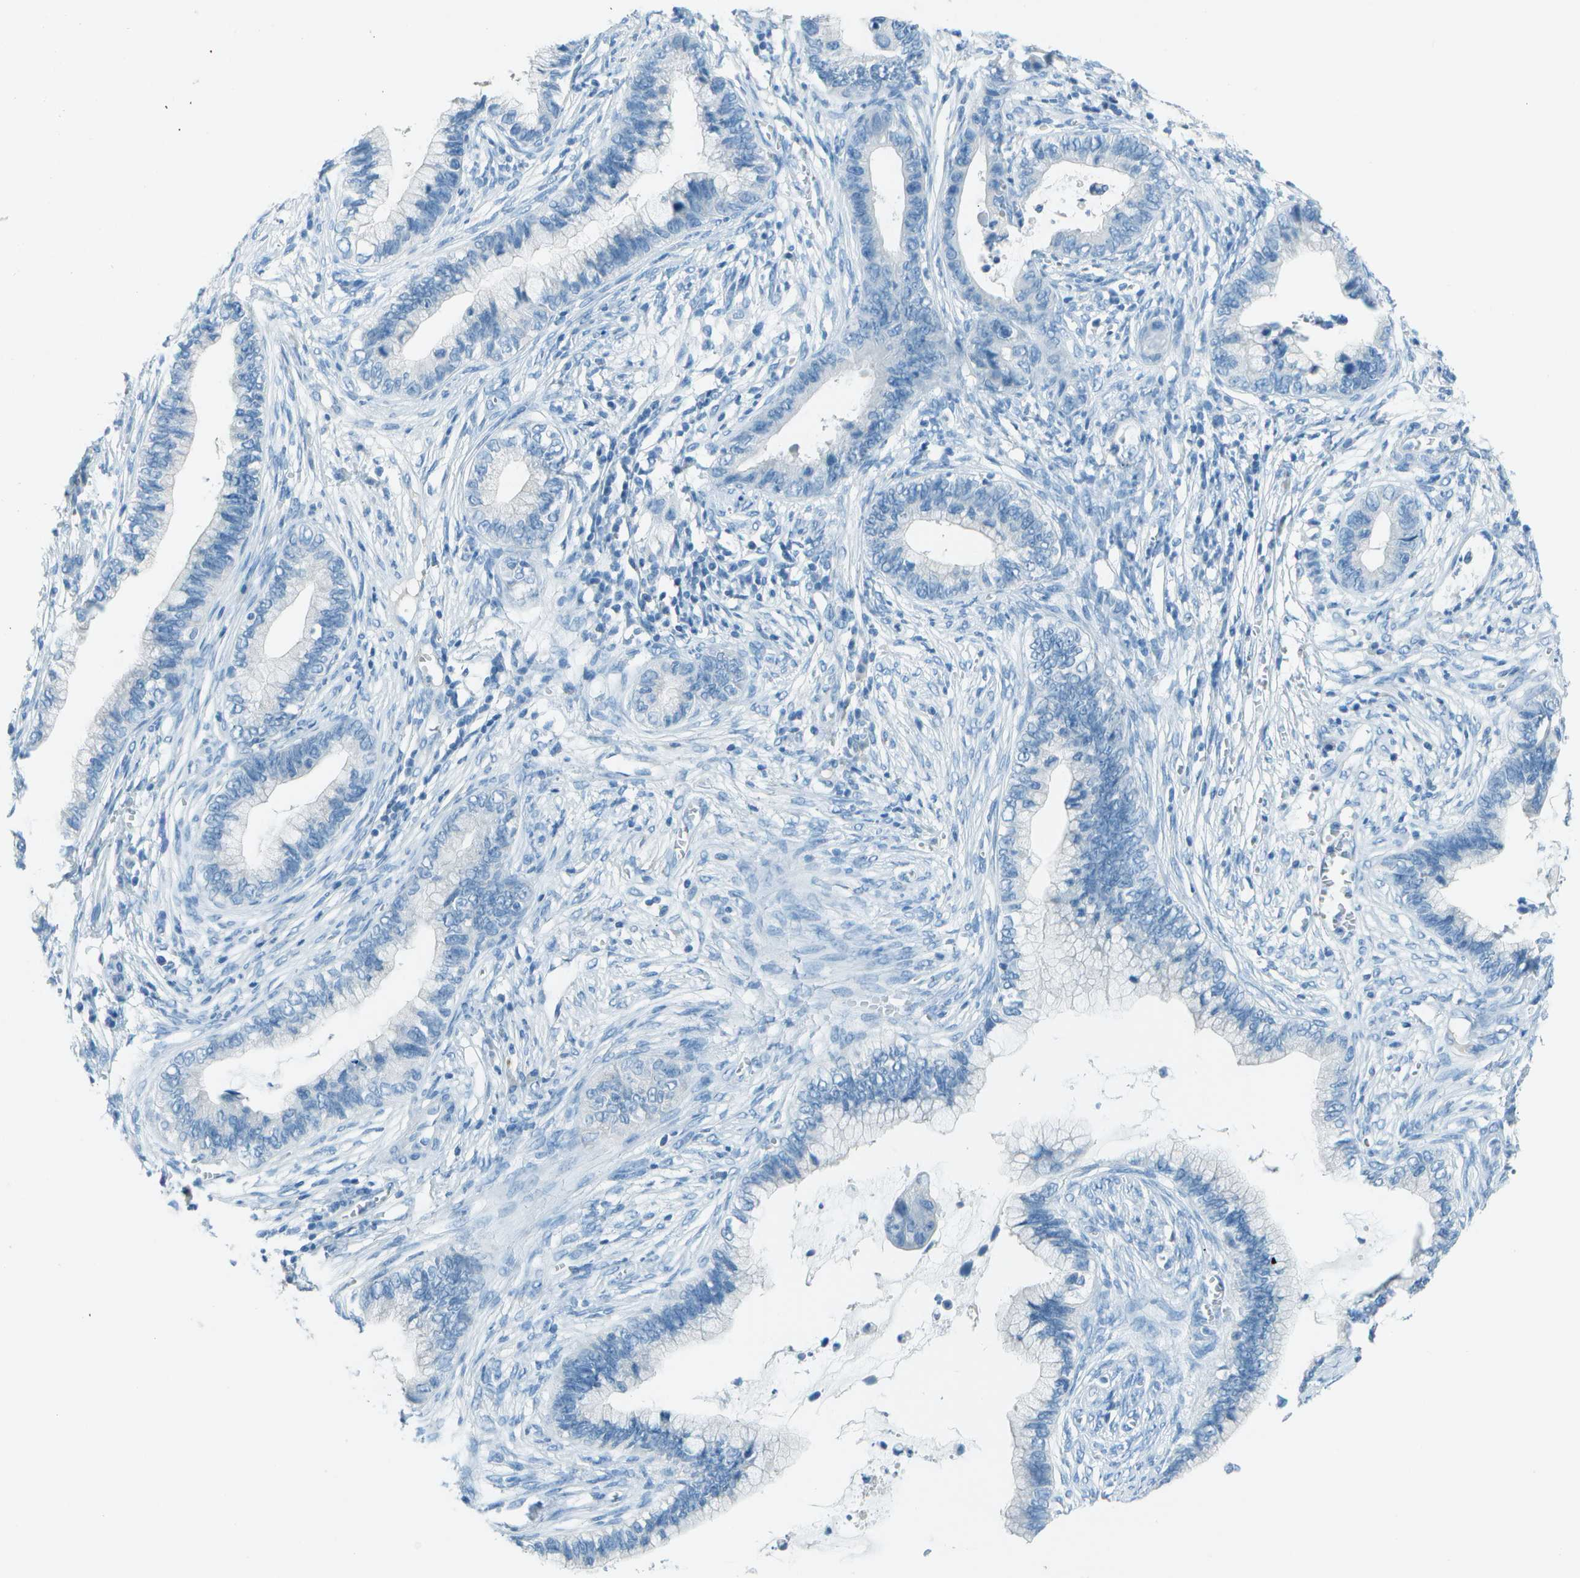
{"staining": {"intensity": "negative", "quantity": "none", "location": "none"}, "tissue": "cervical cancer", "cell_type": "Tumor cells", "image_type": "cancer", "snomed": [{"axis": "morphology", "description": "Adenocarcinoma, NOS"}, {"axis": "topography", "description": "Cervix"}], "caption": "Tumor cells show no significant expression in cervical cancer (adenocarcinoma).", "gene": "FGF1", "patient": {"sex": "female", "age": 44}}